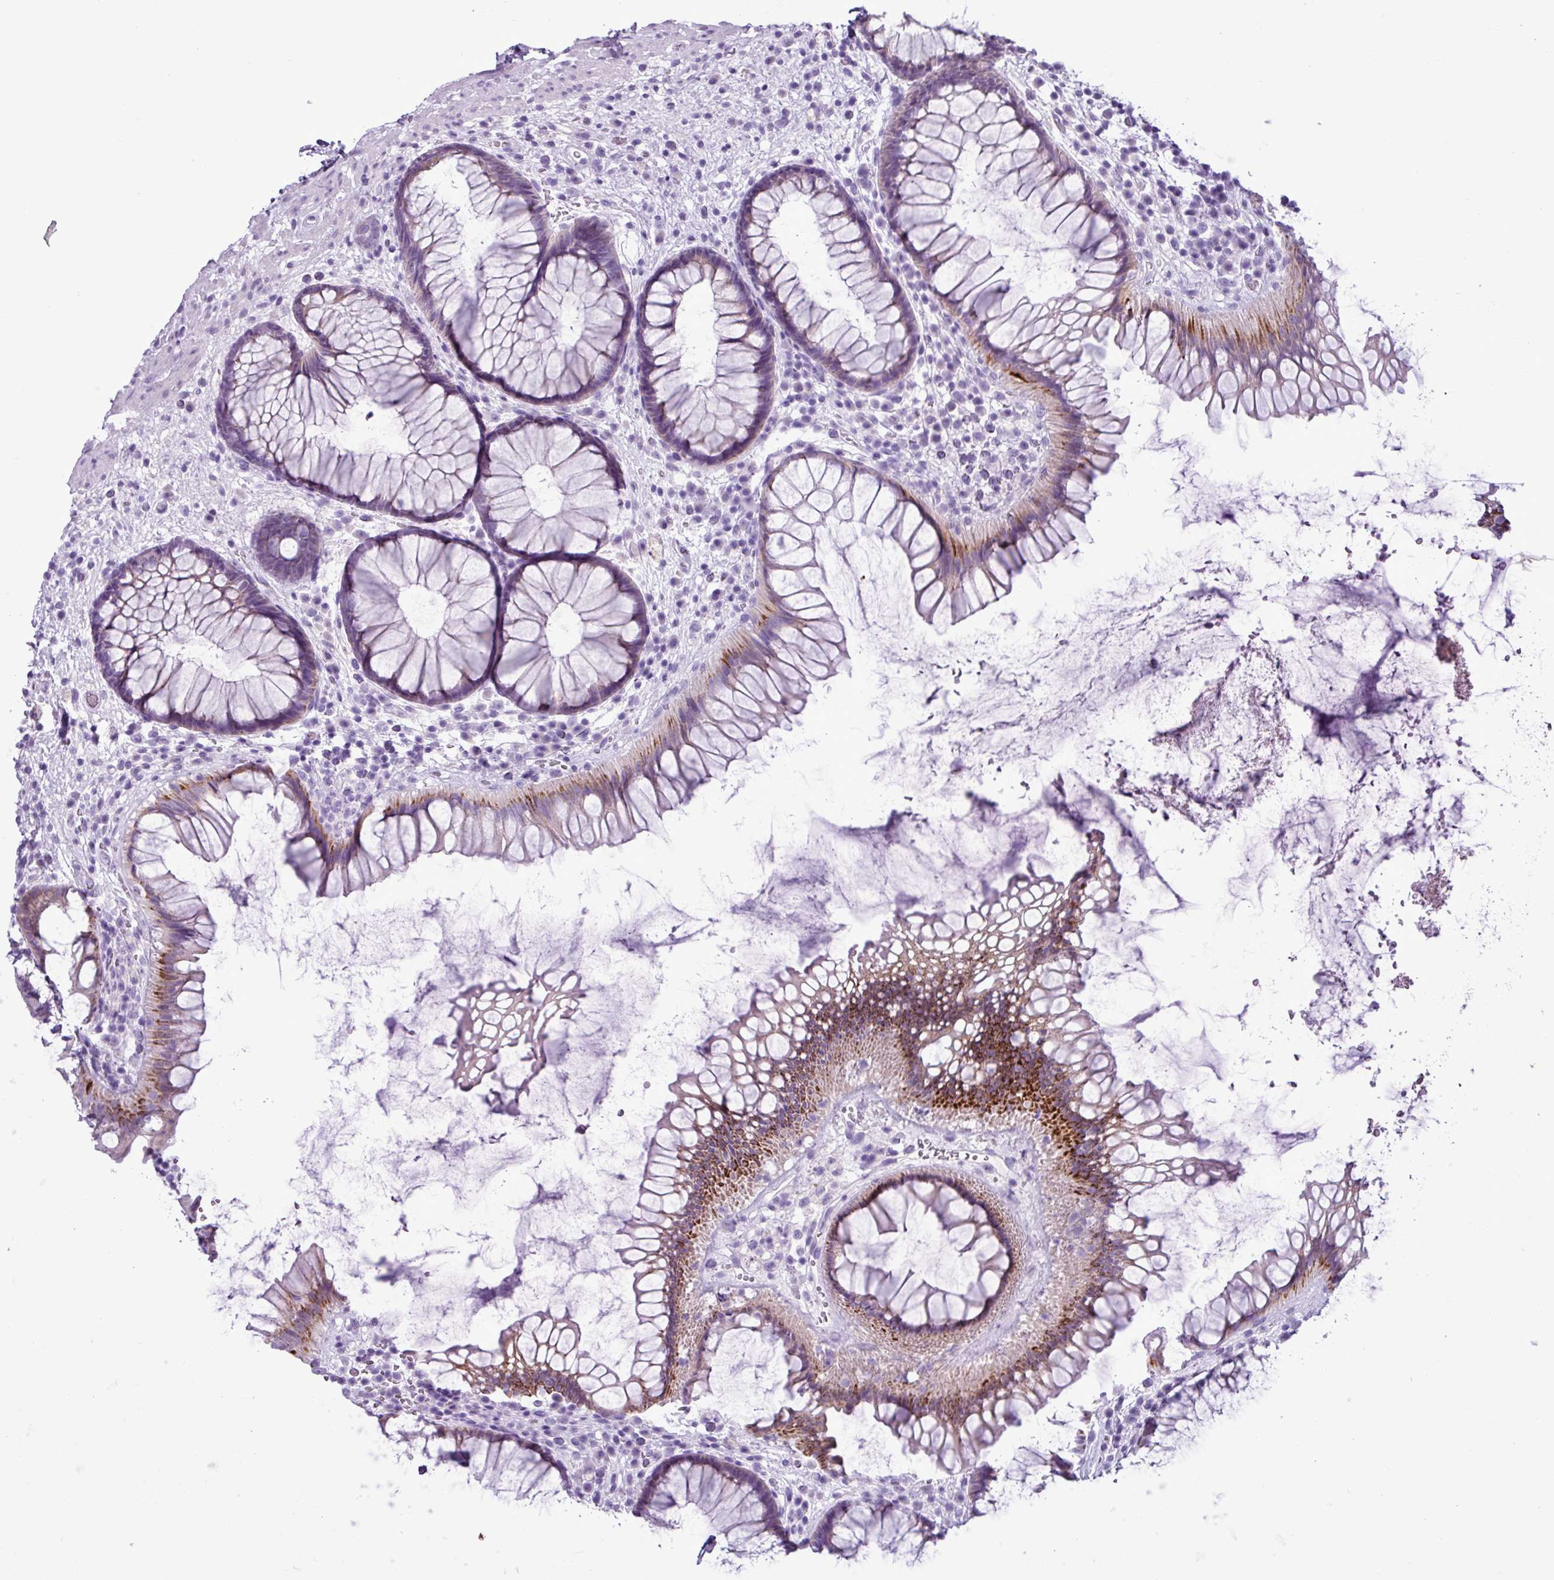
{"staining": {"intensity": "strong", "quantity": "<25%", "location": "cytoplasmic/membranous"}, "tissue": "rectum", "cell_type": "Glandular cells", "image_type": "normal", "snomed": [{"axis": "morphology", "description": "Normal tissue, NOS"}, {"axis": "topography", "description": "Rectum"}], "caption": "Protein staining reveals strong cytoplasmic/membranous staining in approximately <25% of glandular cells in normal rectum.", "gene": "ALDH3A1", "patient": {"sex": "male", "age": 51}}